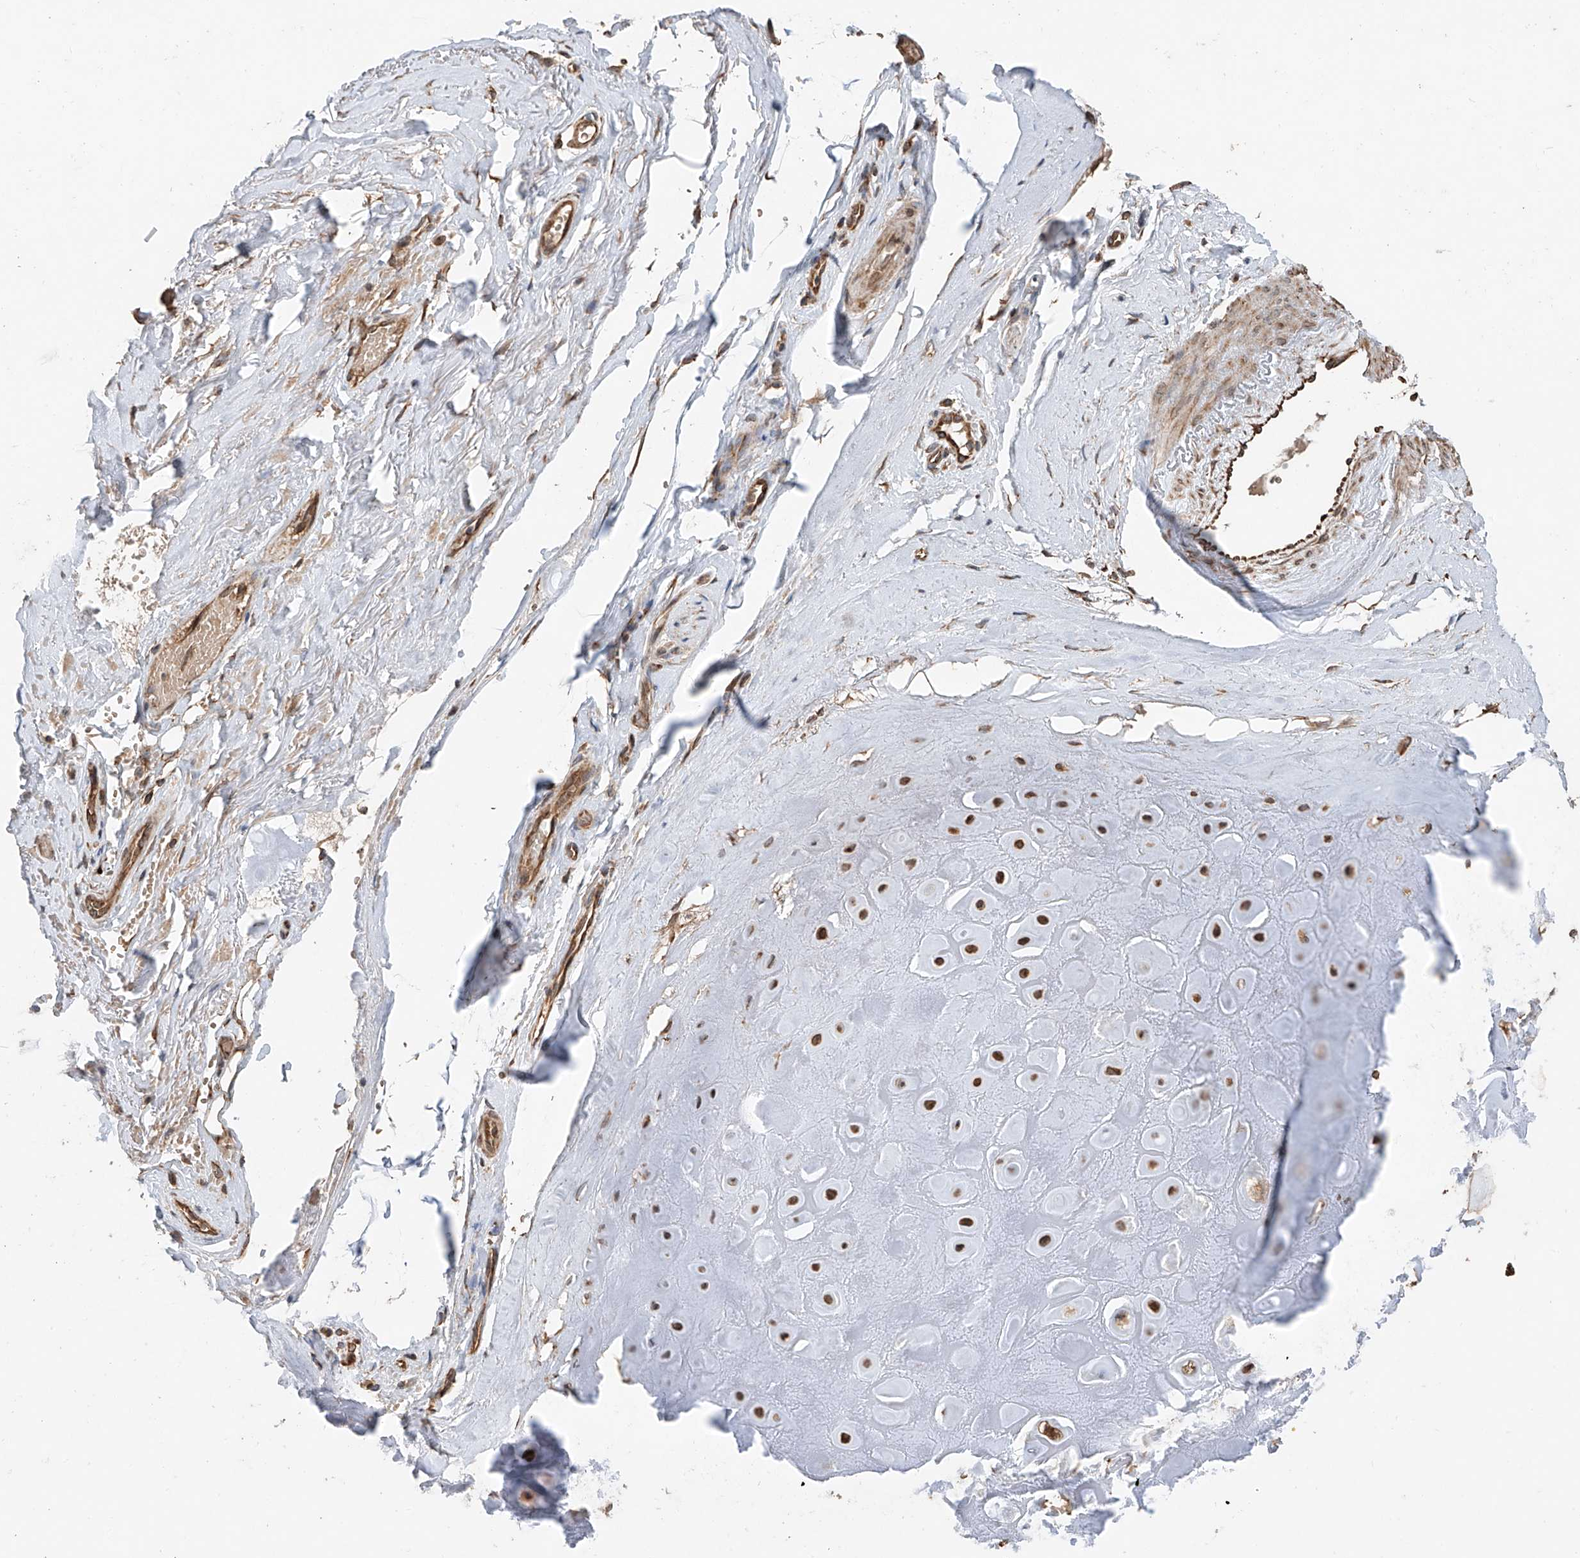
{"staining": {"intensity": "strong", "quantity": ">75%", "location": "cytoplasmic/membranous"}, "tissue": "adipose tissue", "cell_type": "Adipocytes", "image_type": "normal", "snomed": [{"axis": "morphology", "description": "Normal tissue, NOS"}, {"axis": "morphology", "description": "Basal cell carcinoma"}, {"axis": "topography", "description": "Skin"}], "caption": "High-power microscopy captured an immunohistochemistry image of benign adipose tissue, revealing strong cytoplasmic/membranous expression in approximately >75% of adipocytes. The protein of interest is stained brown, and the nuclei are stained in blue (DAB (3,3'-diaminobenzidine) IHC with brightfield microscopy, high magnification).", "gene": "AP4B1", "patient": {"sex": "female", "age": 89}}